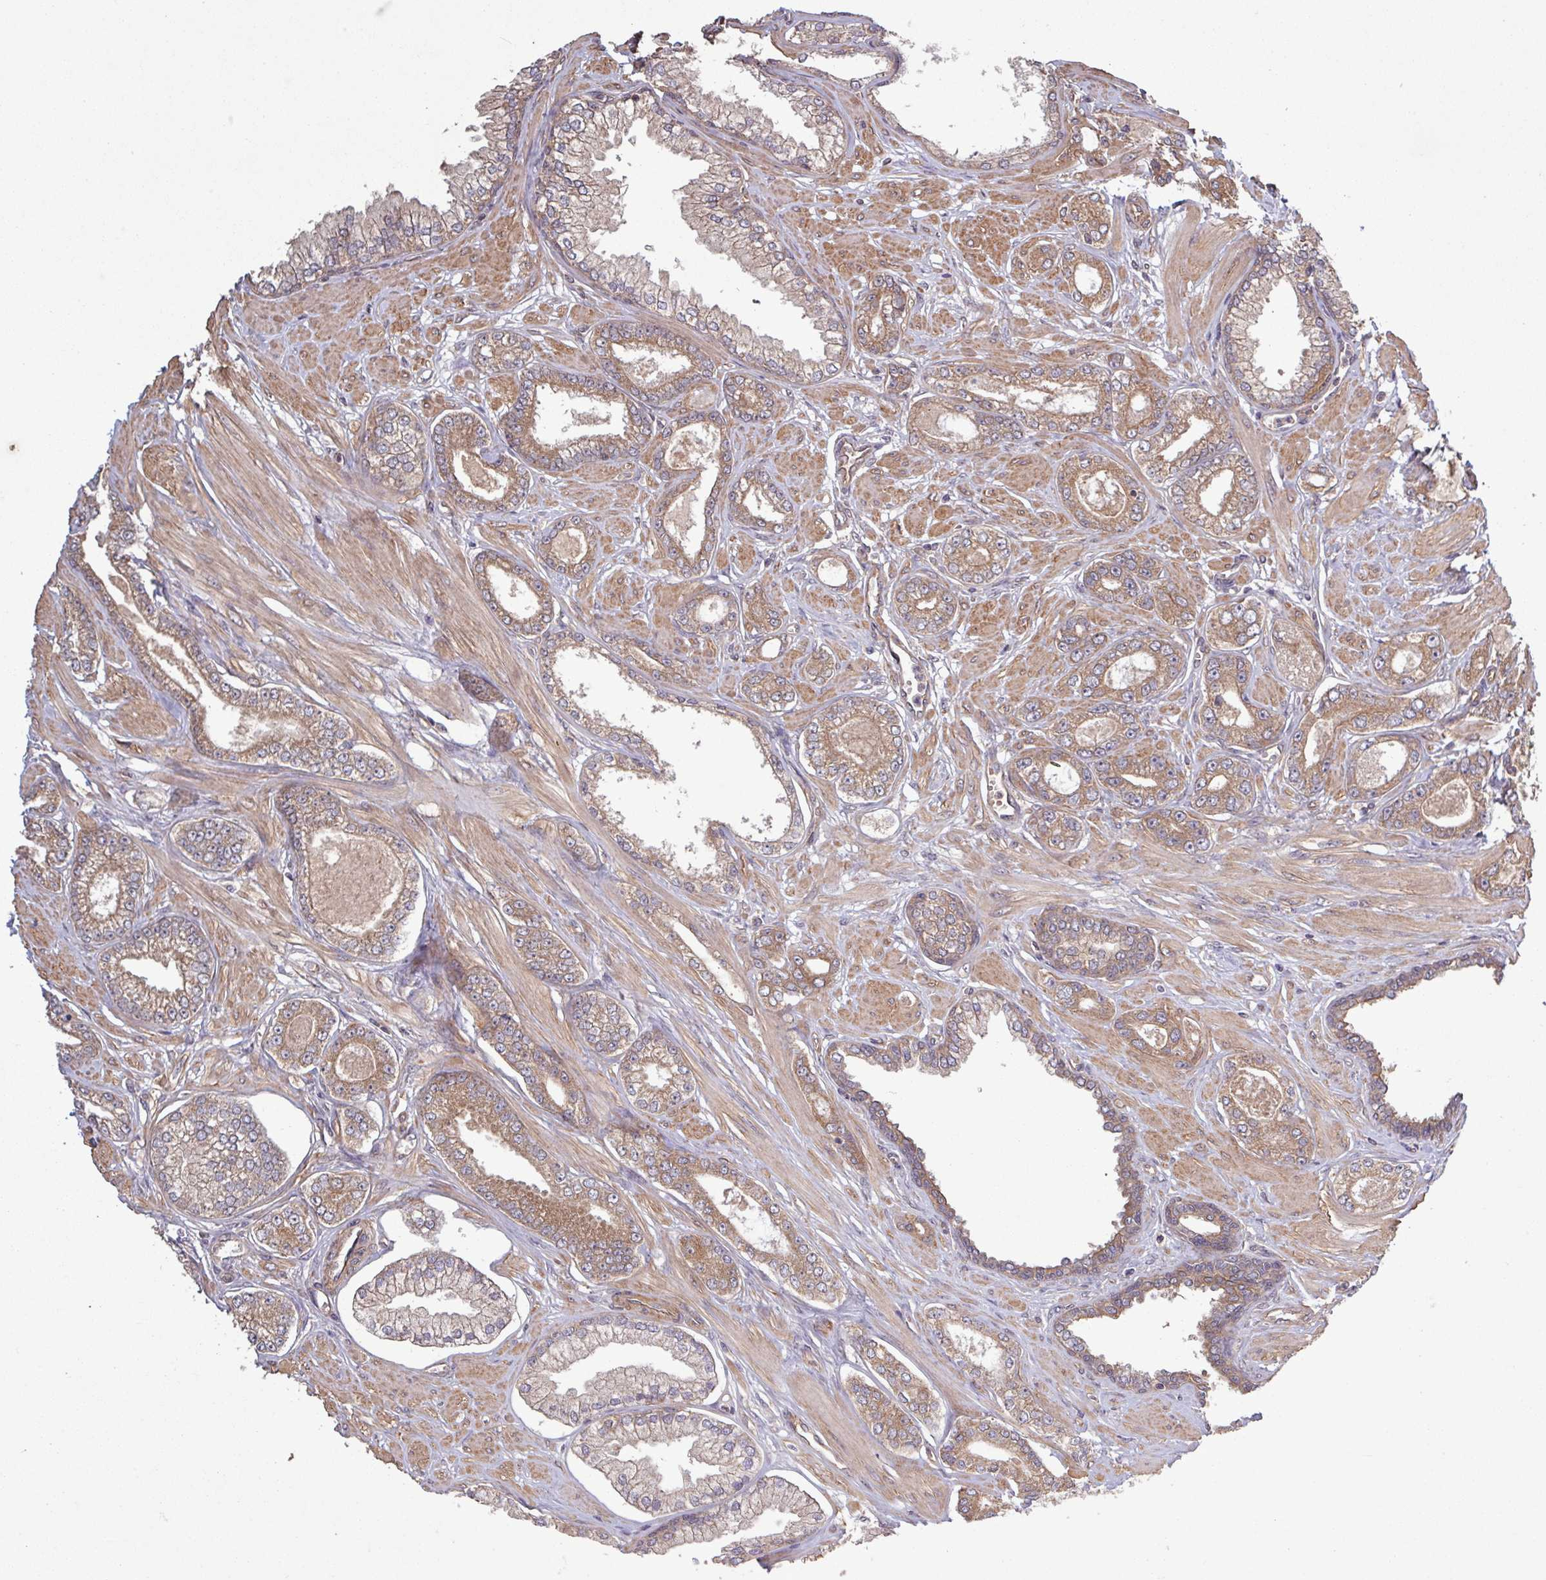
{"staining": {"intensity": "moderate", "quantity": ">75%", "location": "cytoplasmic/membranous"}, "tissue": "prostate cancer", "cell_type": "Tumor cells", "image_type": "cancer", "snomed": [{"axis": "morphology", "description": "Adenocarcinoma, Low grade"}, {"axis": "topography", "description": "Prostate"}], "caption": "Moderate cytoplasmic/membranous protein staining is present in about >75% of tumor cells in prostate adenocarcinoma (low-grade).", "gene": "TRABD2A", "patient": {"sex": "male", "age": 60}}